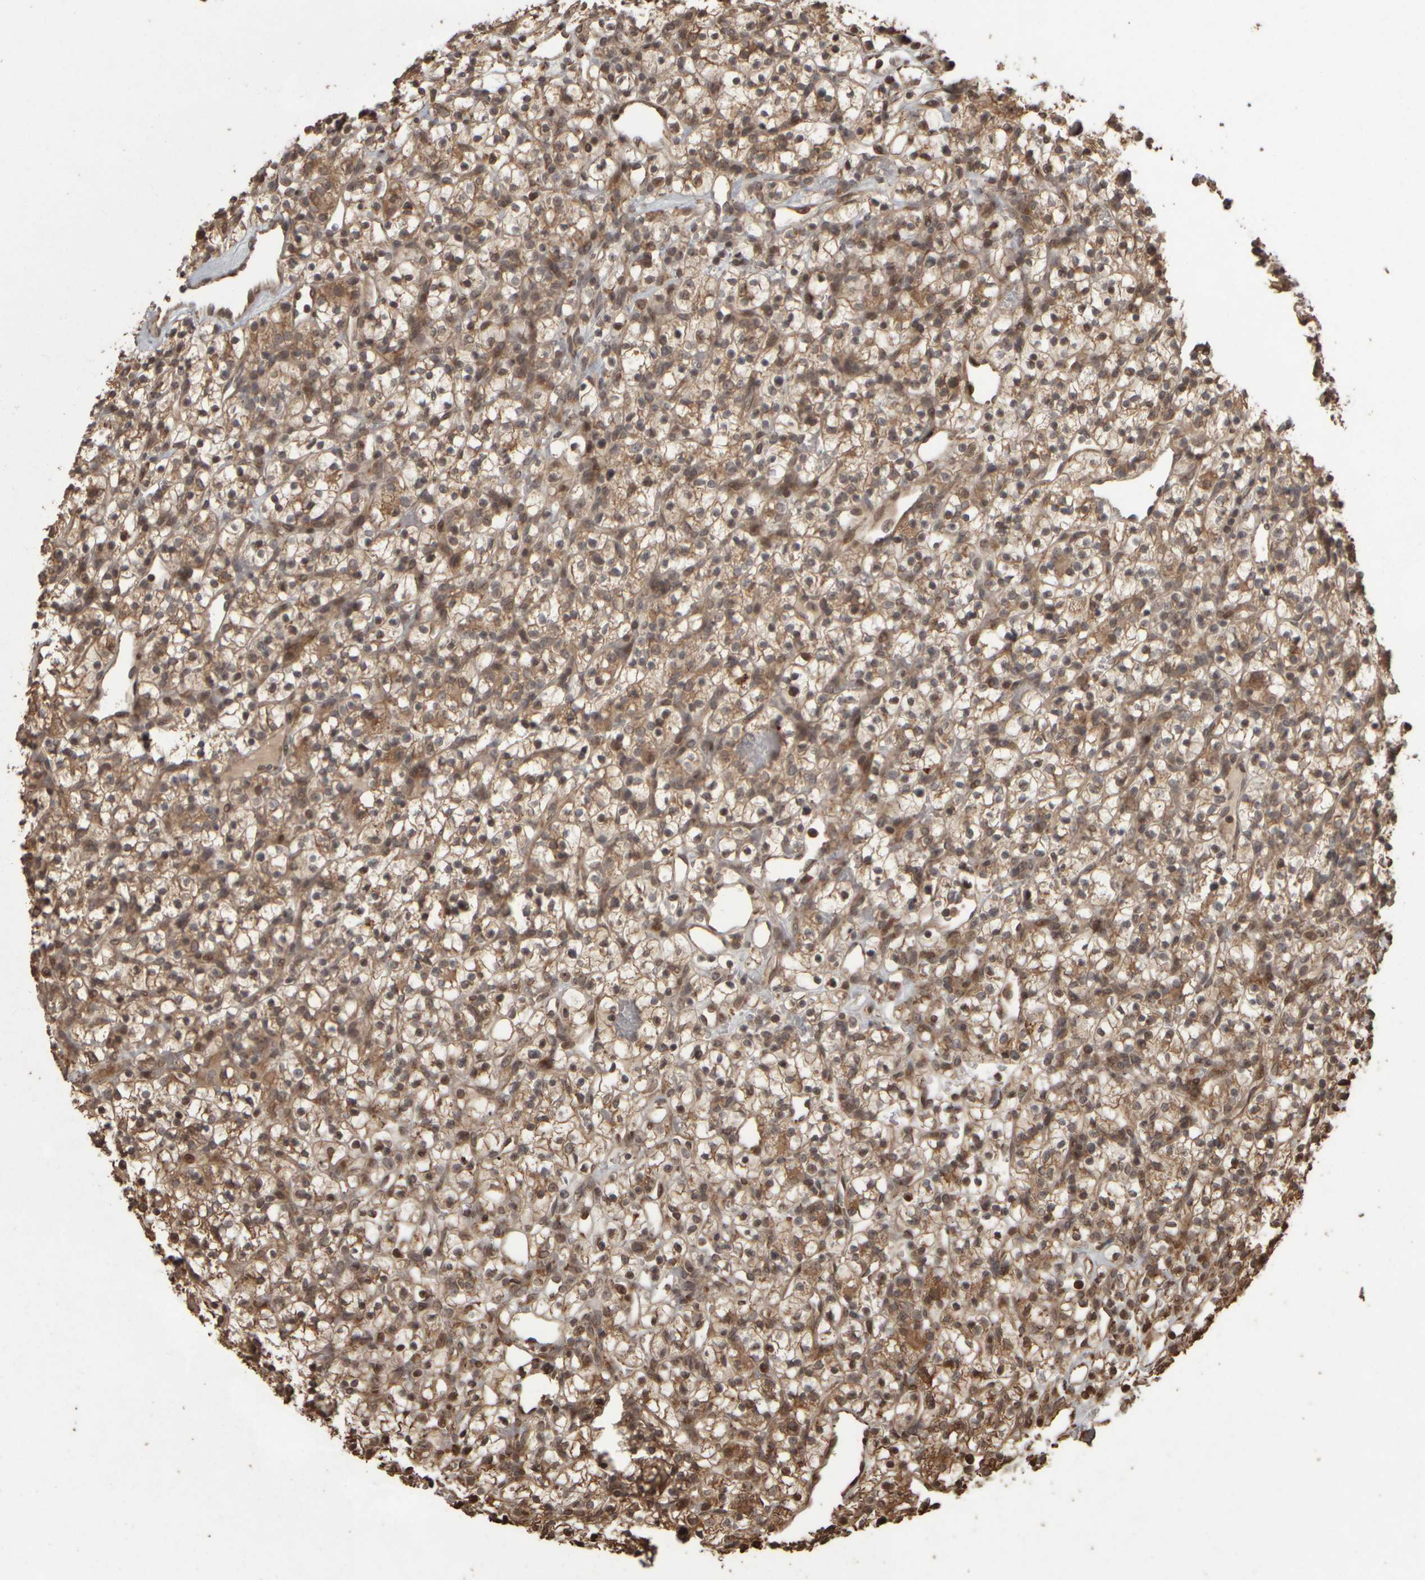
{"staining": {"intensity": "moderate", "quantity": ">75%", "location": "cytoplasmic/membranous"}, "tissue": "renal cancer", "cell_type": "Tumor cells", "image_type": "cancer", "snomed": [{"axis": "morphology", "description": "Adenocarcinoma, NOS"}, {"axis": "topography", "description": "Kidney"}], "caption": "This is a photomicrograph of immunohistochemistry staining of adenocarcinoma (renal), which shows moderate staining in the cytoplasmic/membranous of tumor cells.", "gene": "AGBL3", "patient": {"sex": "female", "age": 57}}